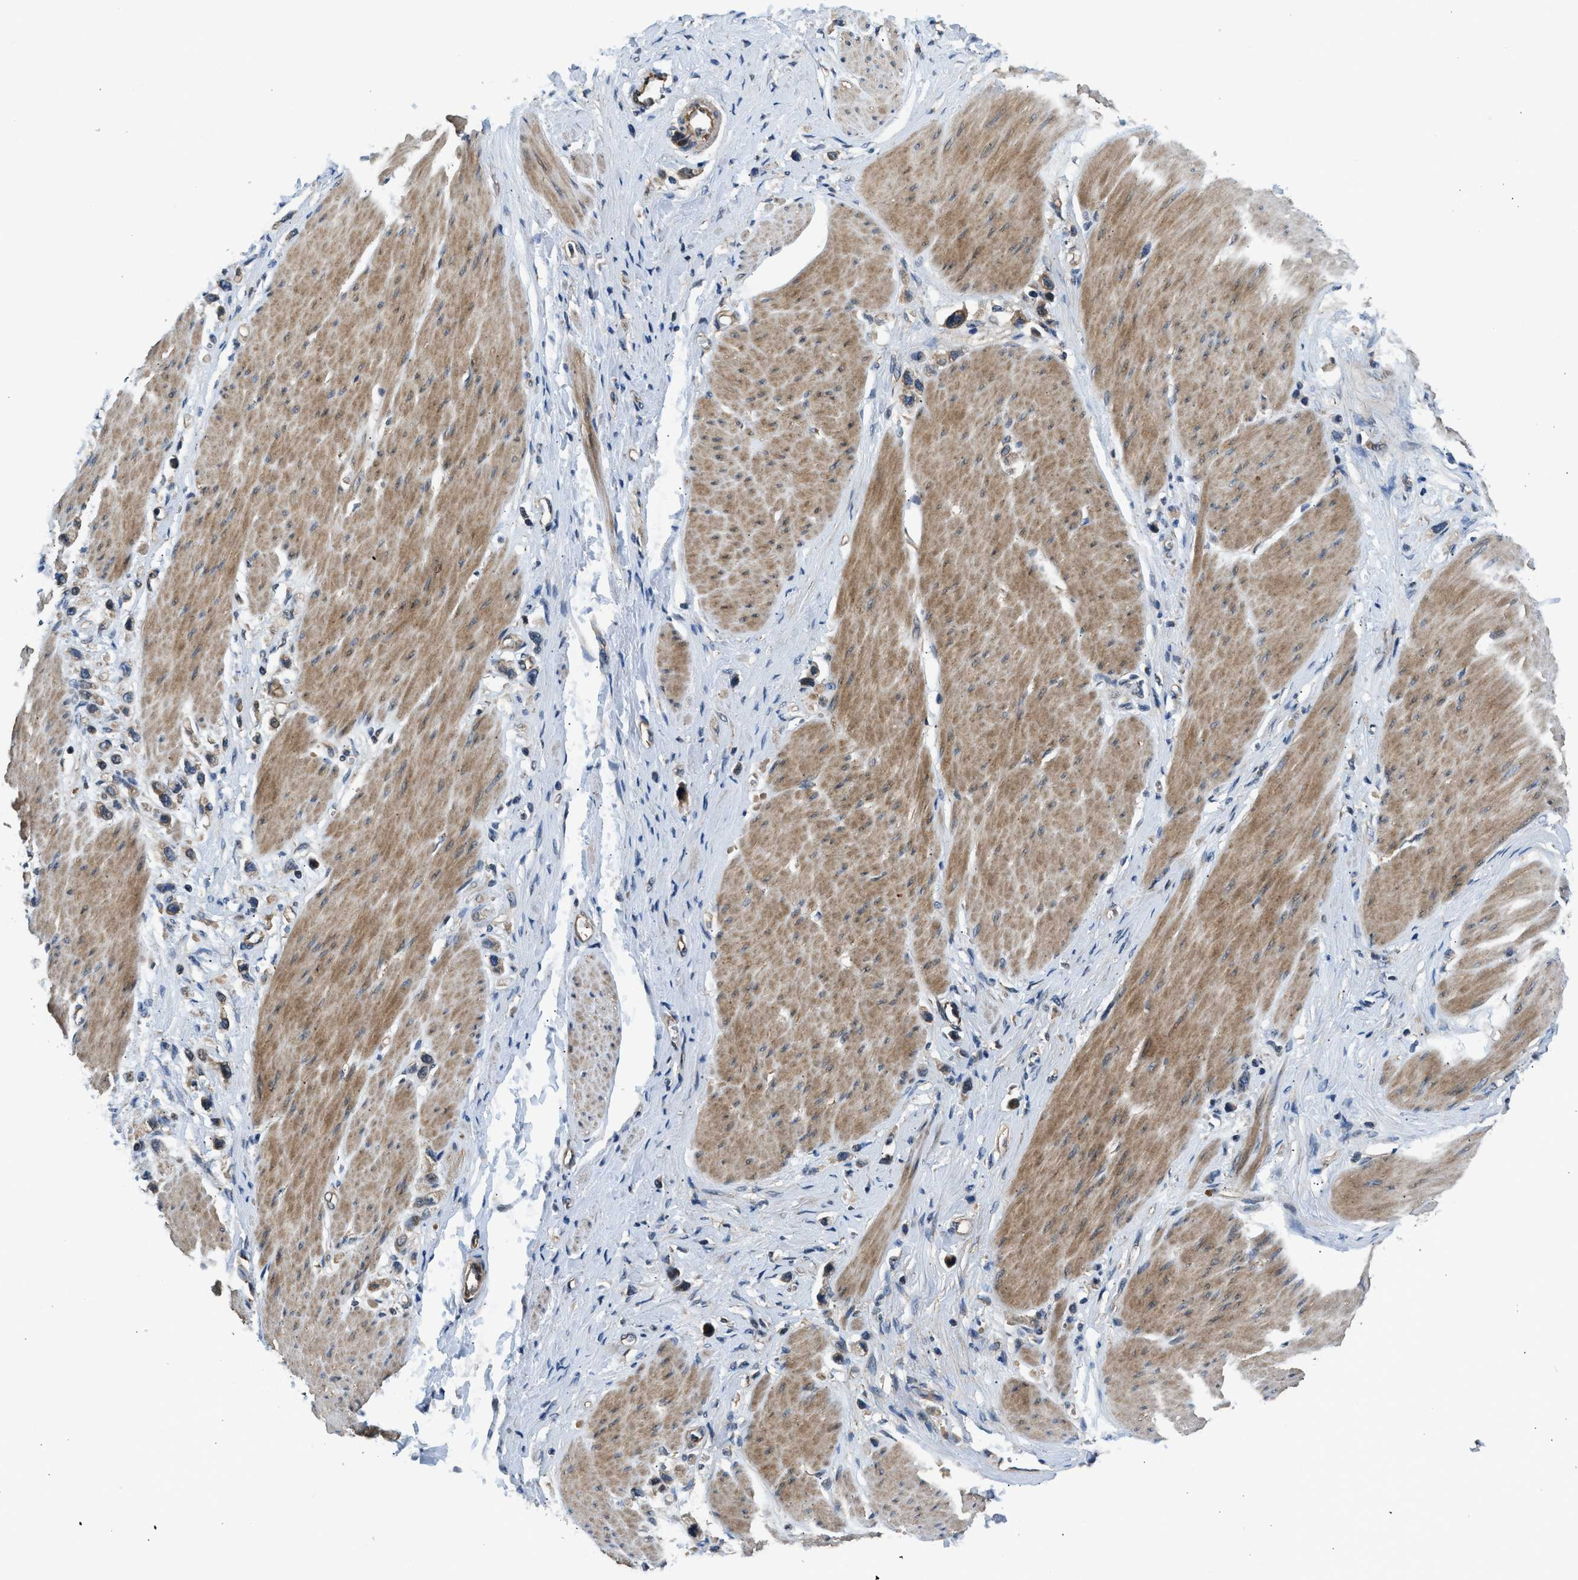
{"staining": {"intensity": "moderate", "quantity": "25%-75%", "location": "cytoplasmic/membranous"}, "tissue": "stomach cancer", "cell_type": "Tumor cells", "image_type": "cancer", "snomed": [{"axis": "morphology", "description": "Adenocarcinoma, NOS"}, {"axis": "topography", "description": "Stomach"}], "caption": "Immunohistochemistry (IHC) of stomach cancer (adenocarcinoma) demonstrates medium levels of moderate cytoplasmic/membranous expression in approximately 25%-75% of tumor cells.", "gene": "IL3RA", "patient": {"sex": "female", "age": 65}}